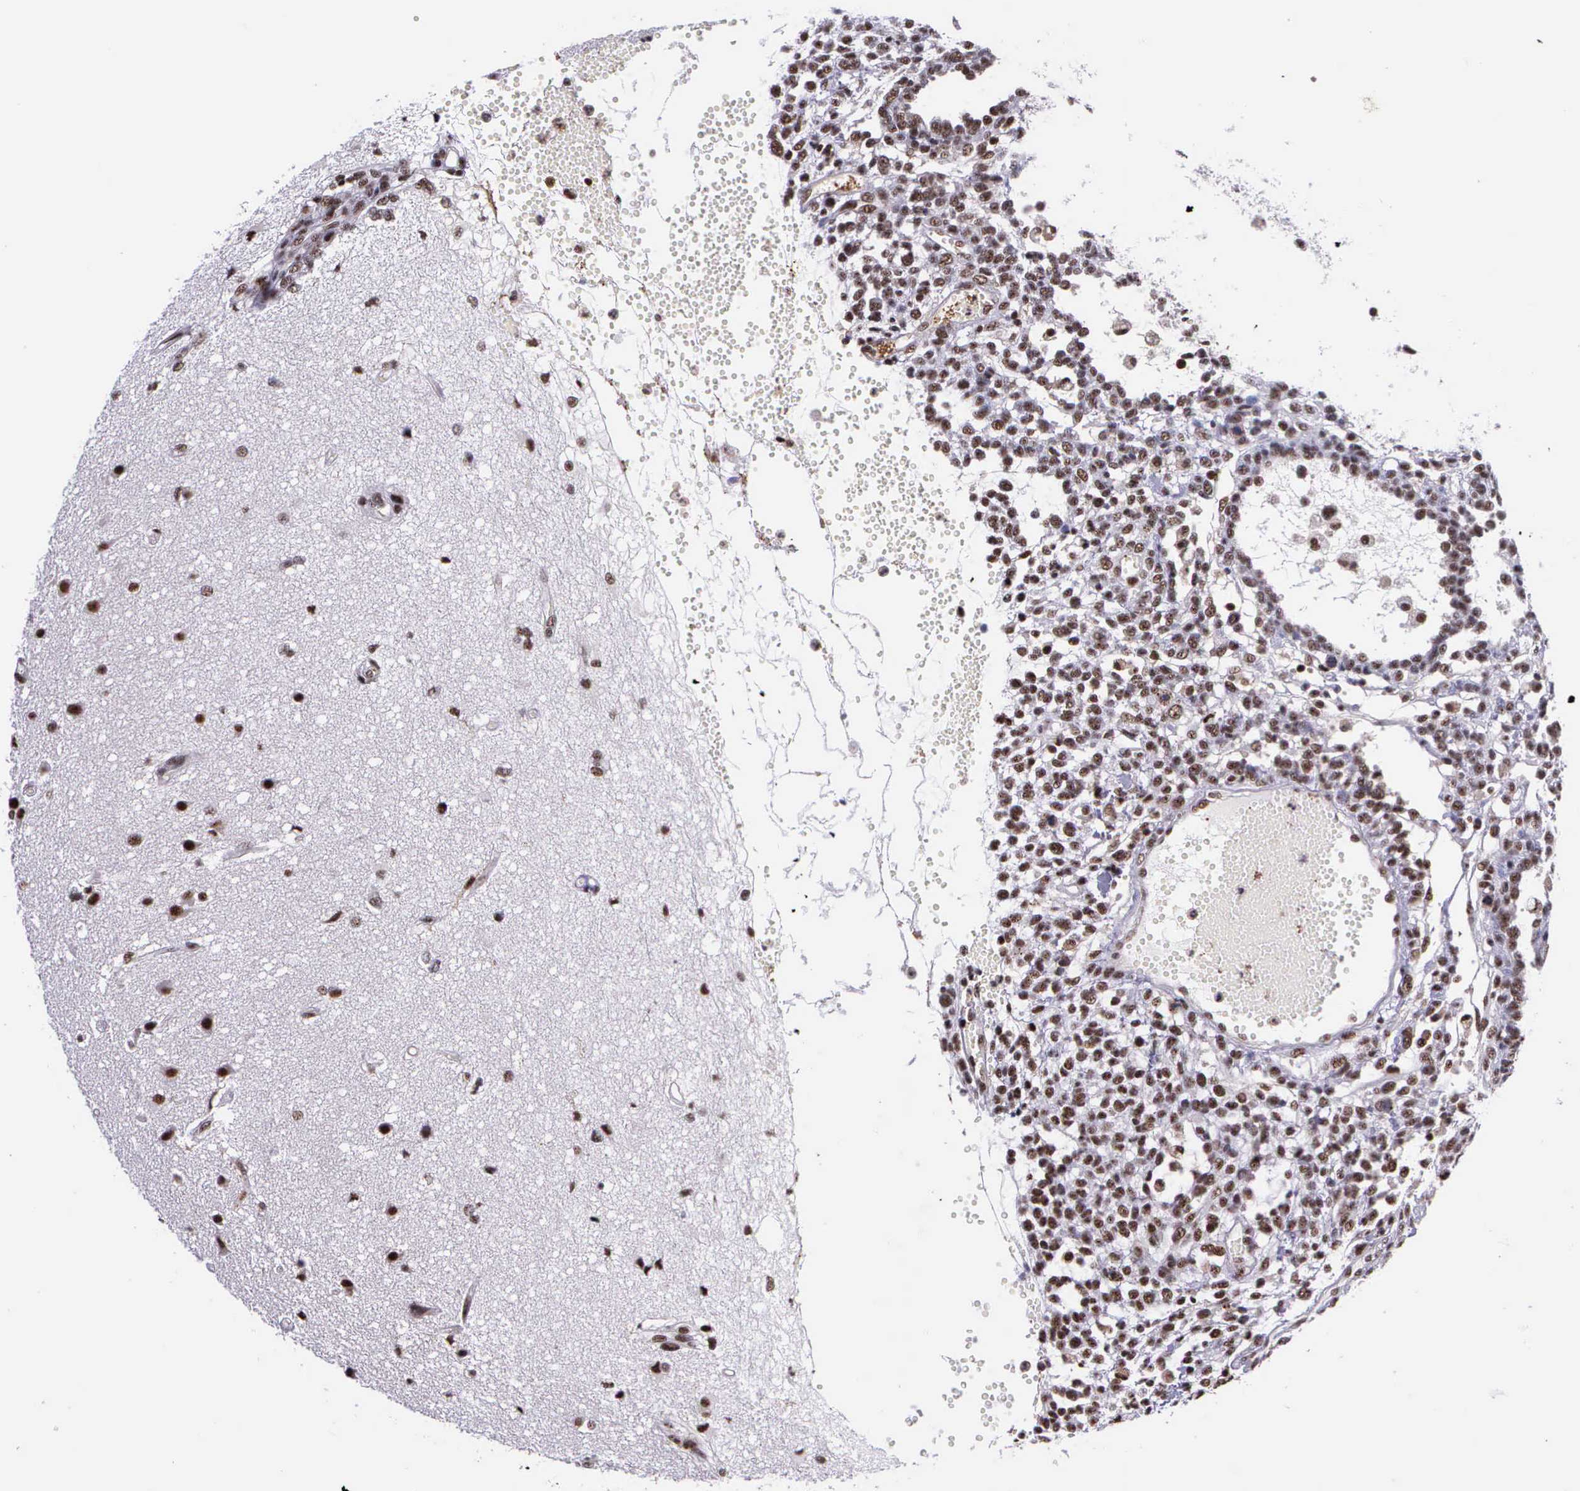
{"staining": {"intensity": "moderate", "quantity": ">75%", "location": "nuclear"}, "tissue": "glioma", "cell_type": "Tumor cells", "image_type": "cancer", "snomed": [{"axis": "morphology", "description": "Glioma, malignant, High grade"}, {"axis": "topography", "description": "Brain"}], "caption": "Immunohistochemical staining of human malignant glioma (high-grade) demonstrates medium levels of moderate nuclear protein staining in approximately >75% of tumor cells. (DAB (3,3'-diaminobenzidine) IHC with brightfield microscopy, high magnification).", "gene": "FAM47A", "patient": {"sex": "male", "age": 66}}